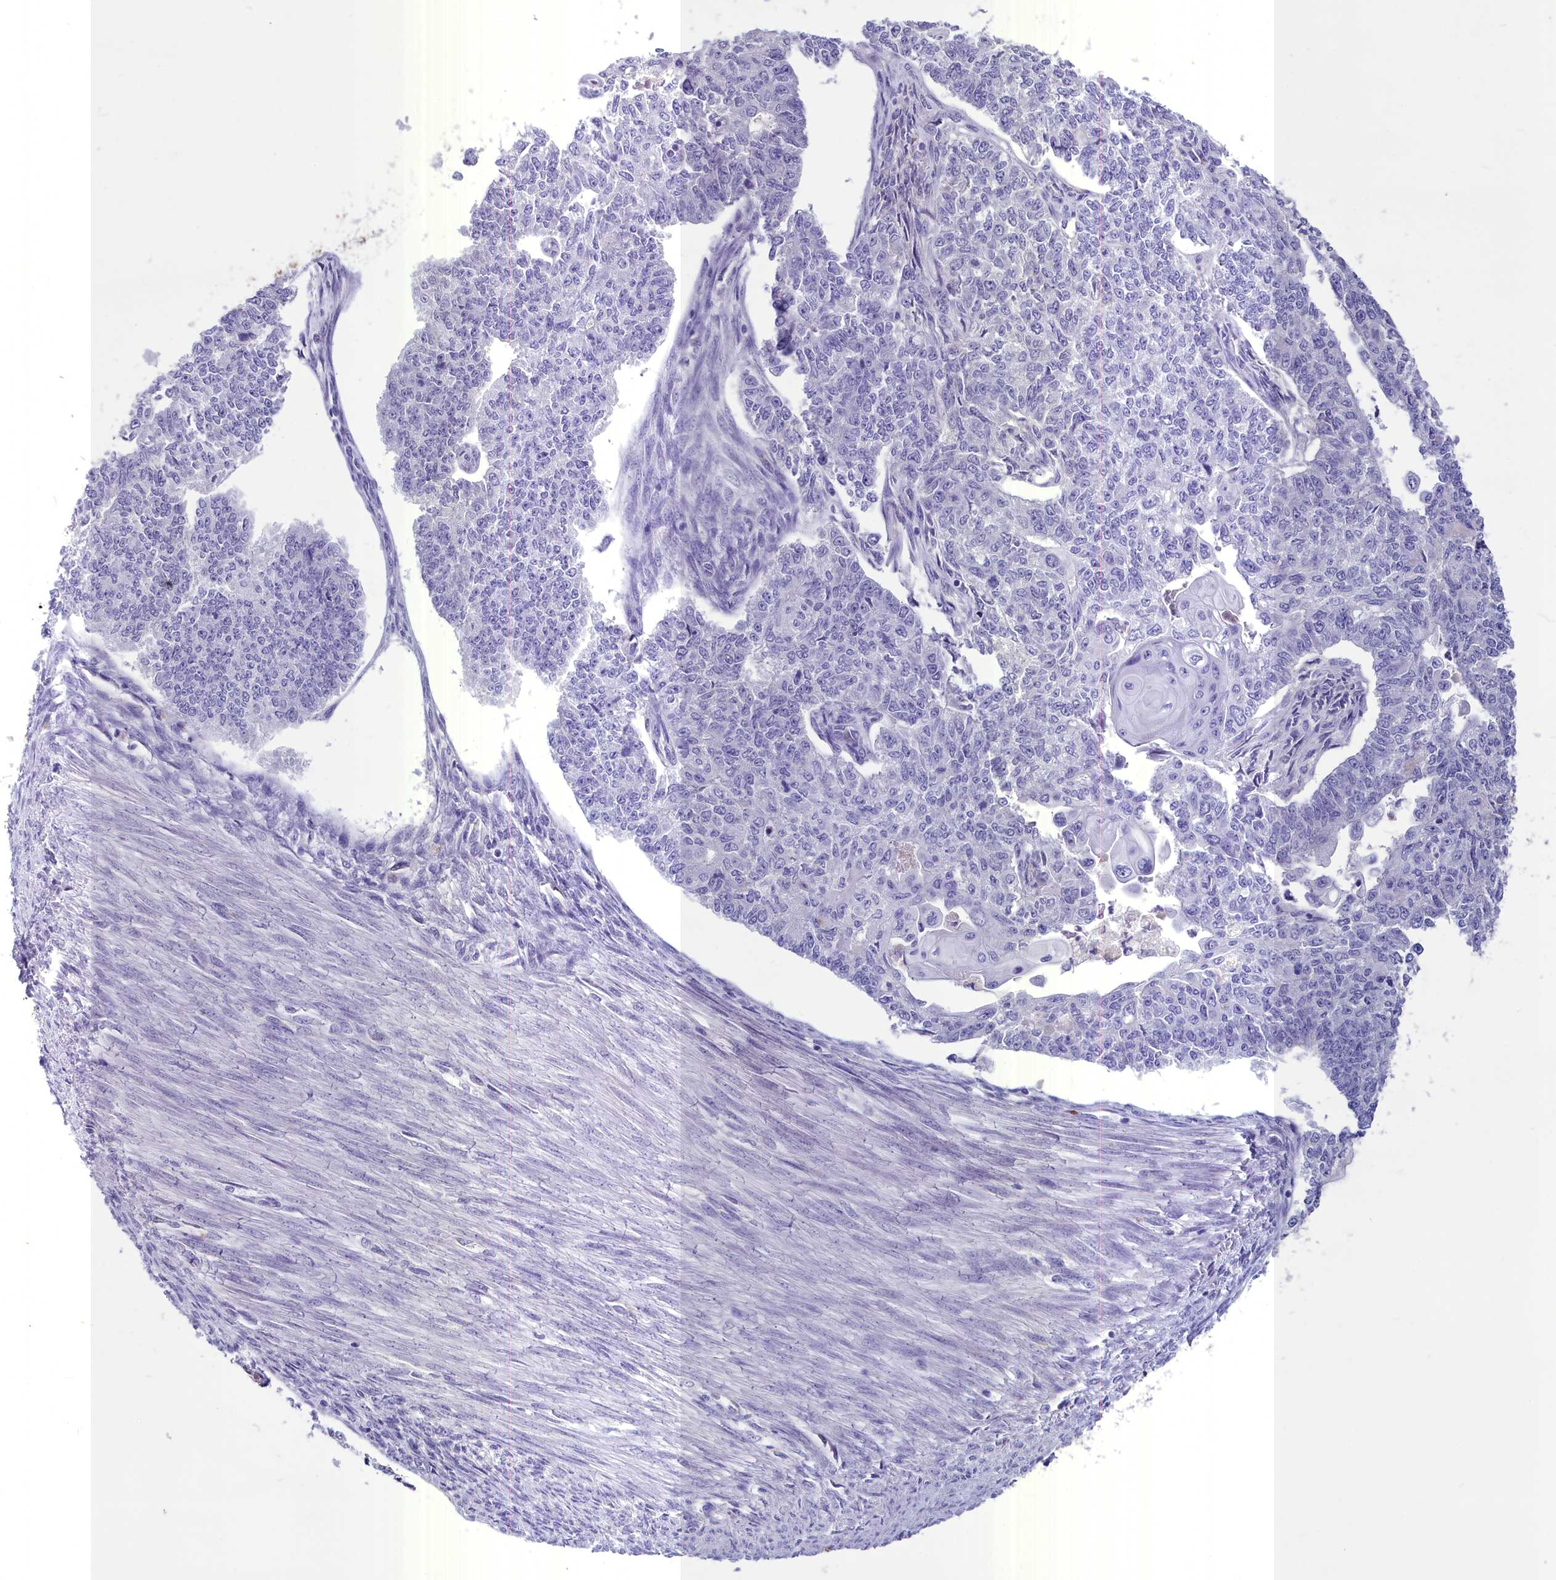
{"staining": {"intensity": "negative", "quantity": "none", "location": "none"}, "tissue": "endometrial cancer", "cell_type": "Tumor cells", "image_type": "cancer", "snomed": [{"axis": "morphology", "description": "Adenocarcinoma, NOS"}, {"axis": "topography", "description": "Endometrium"}], "caption": "The immunohistochemistry (IHC) micrograph has no significant expression in tumor cells of endometrial cancer tissue.", "gene": "INSC", "patient": {"sex": "female", "age": 32}}